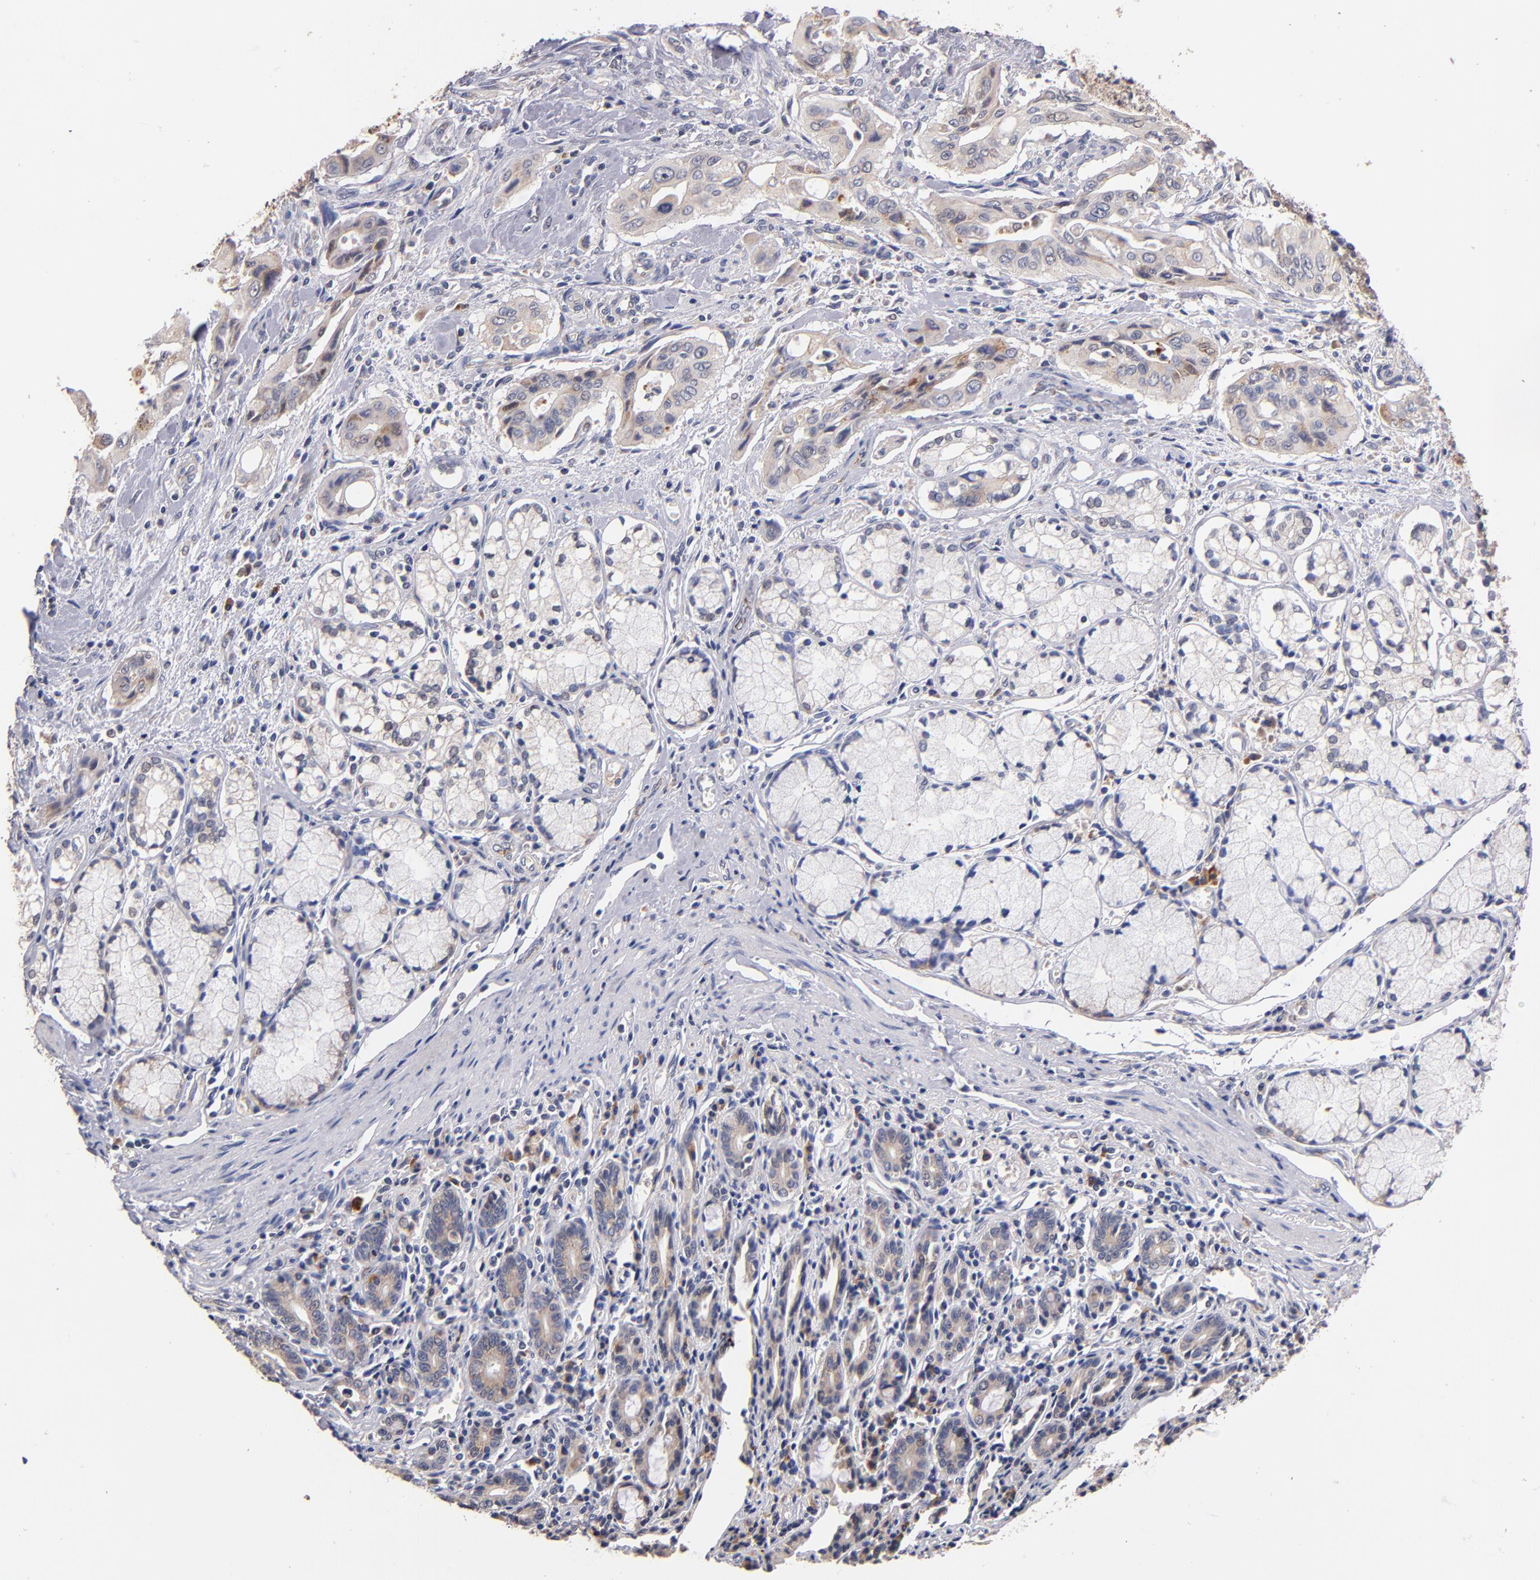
{"staining": {"intensity": "weak", "quantity": "25%-75%", "location": "cytoplasmic/membranous"}, "tissue": "pancreatic cancer", "cell_type": "Tumor cells", "image_type": "cancer", "snomed": [{"axis": "morphology", "description": "Adenocarcinoma, NOS"}, {"axis": "topography", "description": "Pancreas"}], "caption": "Pancreatic adenocarcinoma stained with a protein marker shows weak staining in tumor cells.", "gene": "DIABLO", "patient": {"sex": "male", "age": 77}}